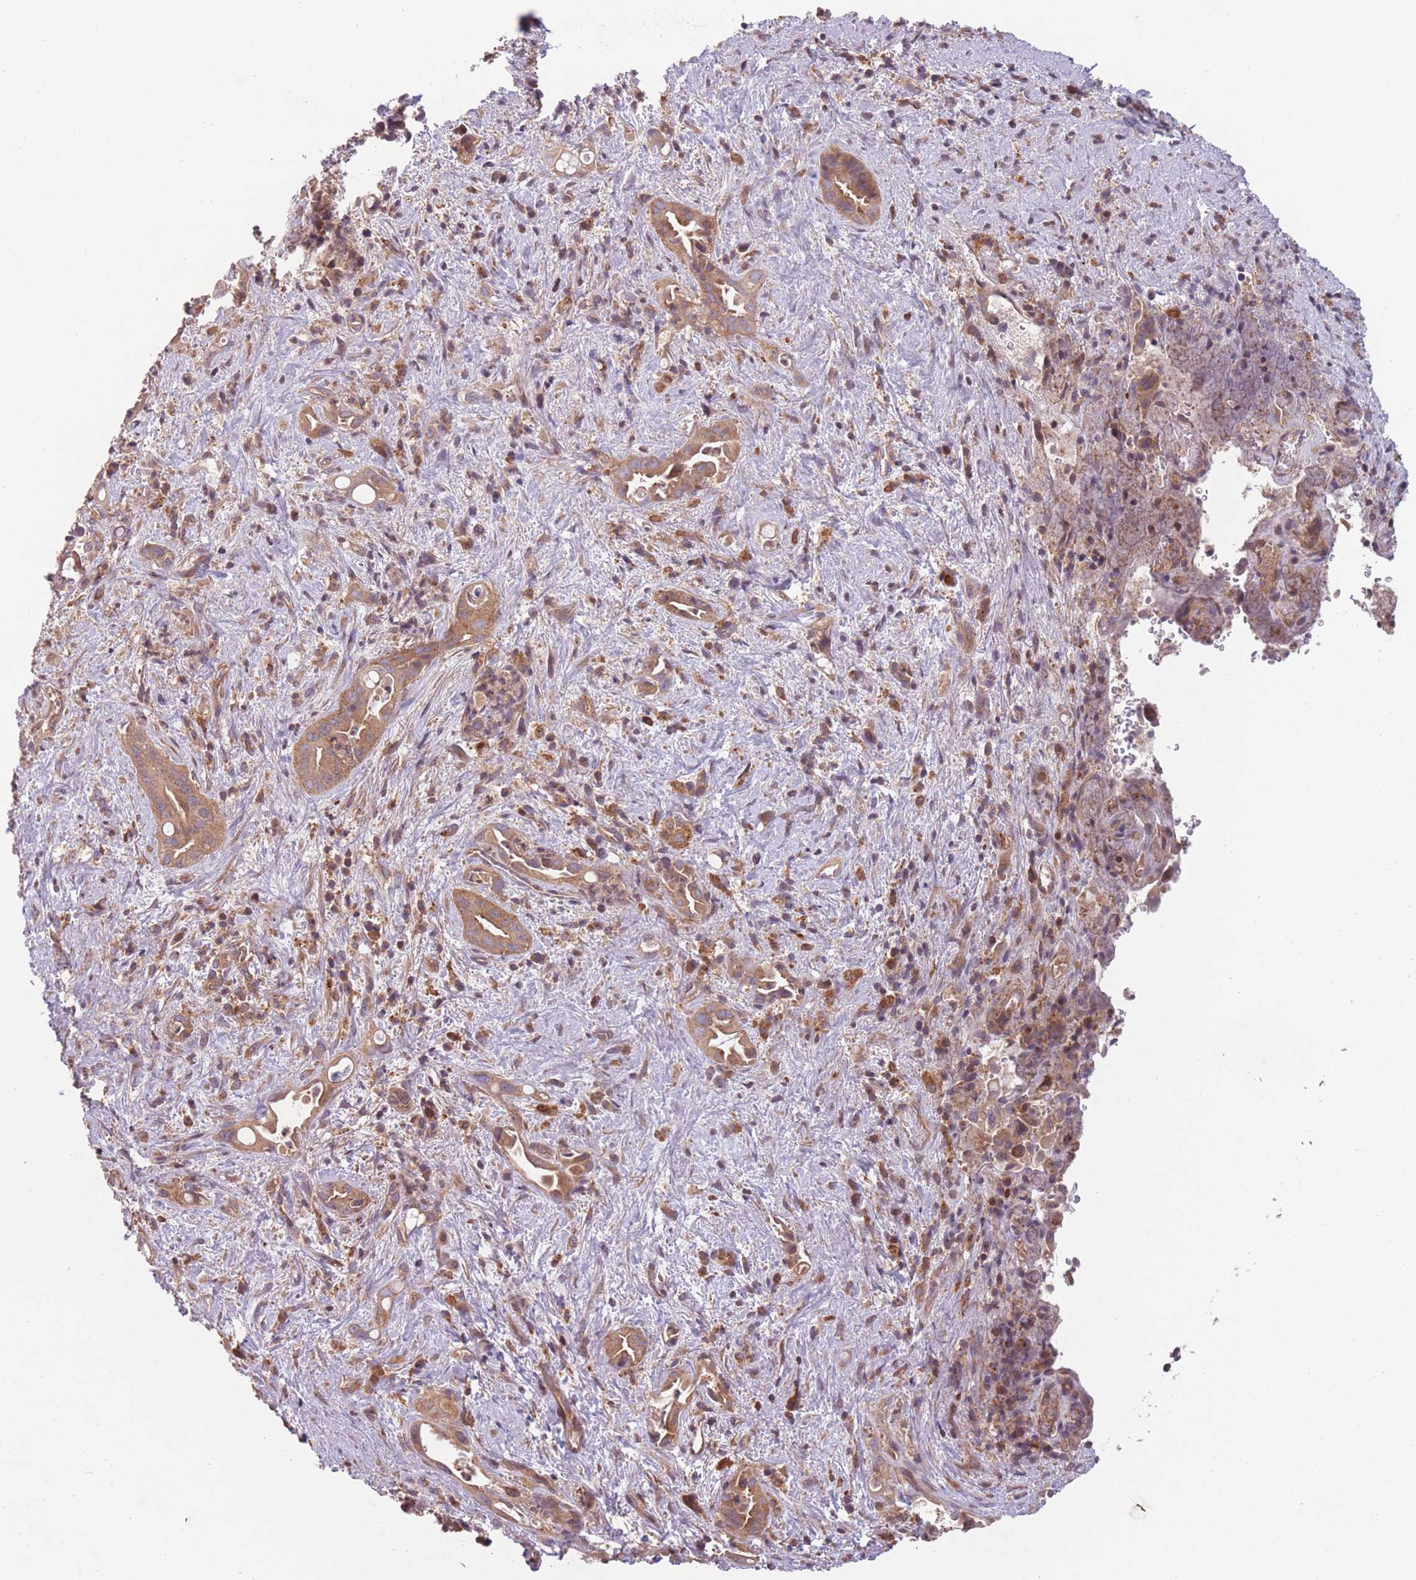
{"staining": {"intensity": "moderate", "quantity": ">75%", "location": "cytoplasmic/membranous"}, "tissue": "liver cancer", "cell_type": "Tumor cells", "image_type": "cancer", "snomed": [{"axis": "morphology", "description": "Cholangiocarcinoma"}, {"axis": "topography", "description": "Liver"}], "caption": "A histopathology image of liver cholangiocarcinoma stained for a protein exhibits moderate cytoplasmic/membranous brown staining in tumor cells.", "gene": "WASHC2A", "patient": {"sex": "female", "age": 68}}